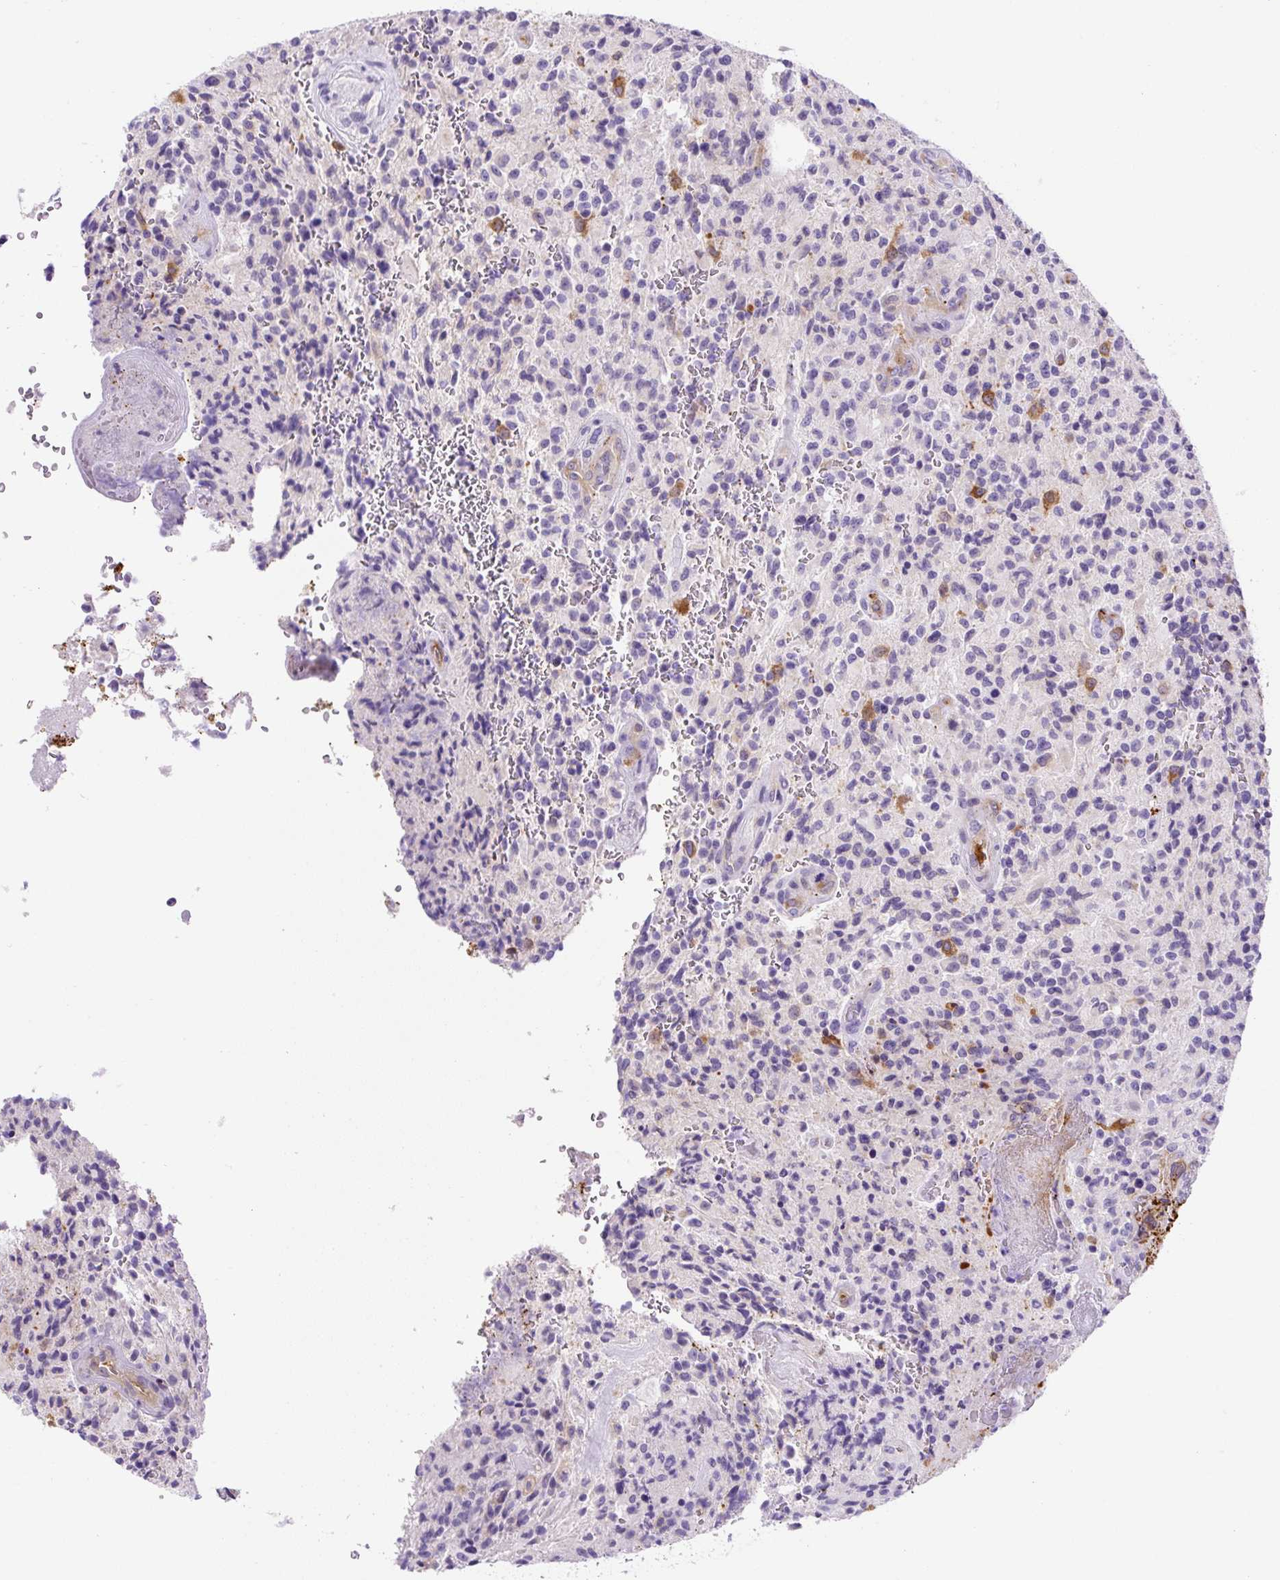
{"staining": {"intensity": "negative", "quantity": "none", "location": "none"}, "tissue": "glioma", "cell_type": "Tumor cells", "image_type": "cancer", "snomed": [{"axis": "morphology", "description": "Normal tissue, NOS"}, {"axis": "morphology", "description": "Glioma, malignant, High grade"}, {"axis": "topography", "description": "Cerebral cortex"}], "caption": "This image is of glioma stained with immunohistochemistry to label a protein in brown with the nuclei are counter-stained blue. There is no expression in tumor cells.", "gene": "ASB4", "patient": {"sex": "male", "age": 56}}